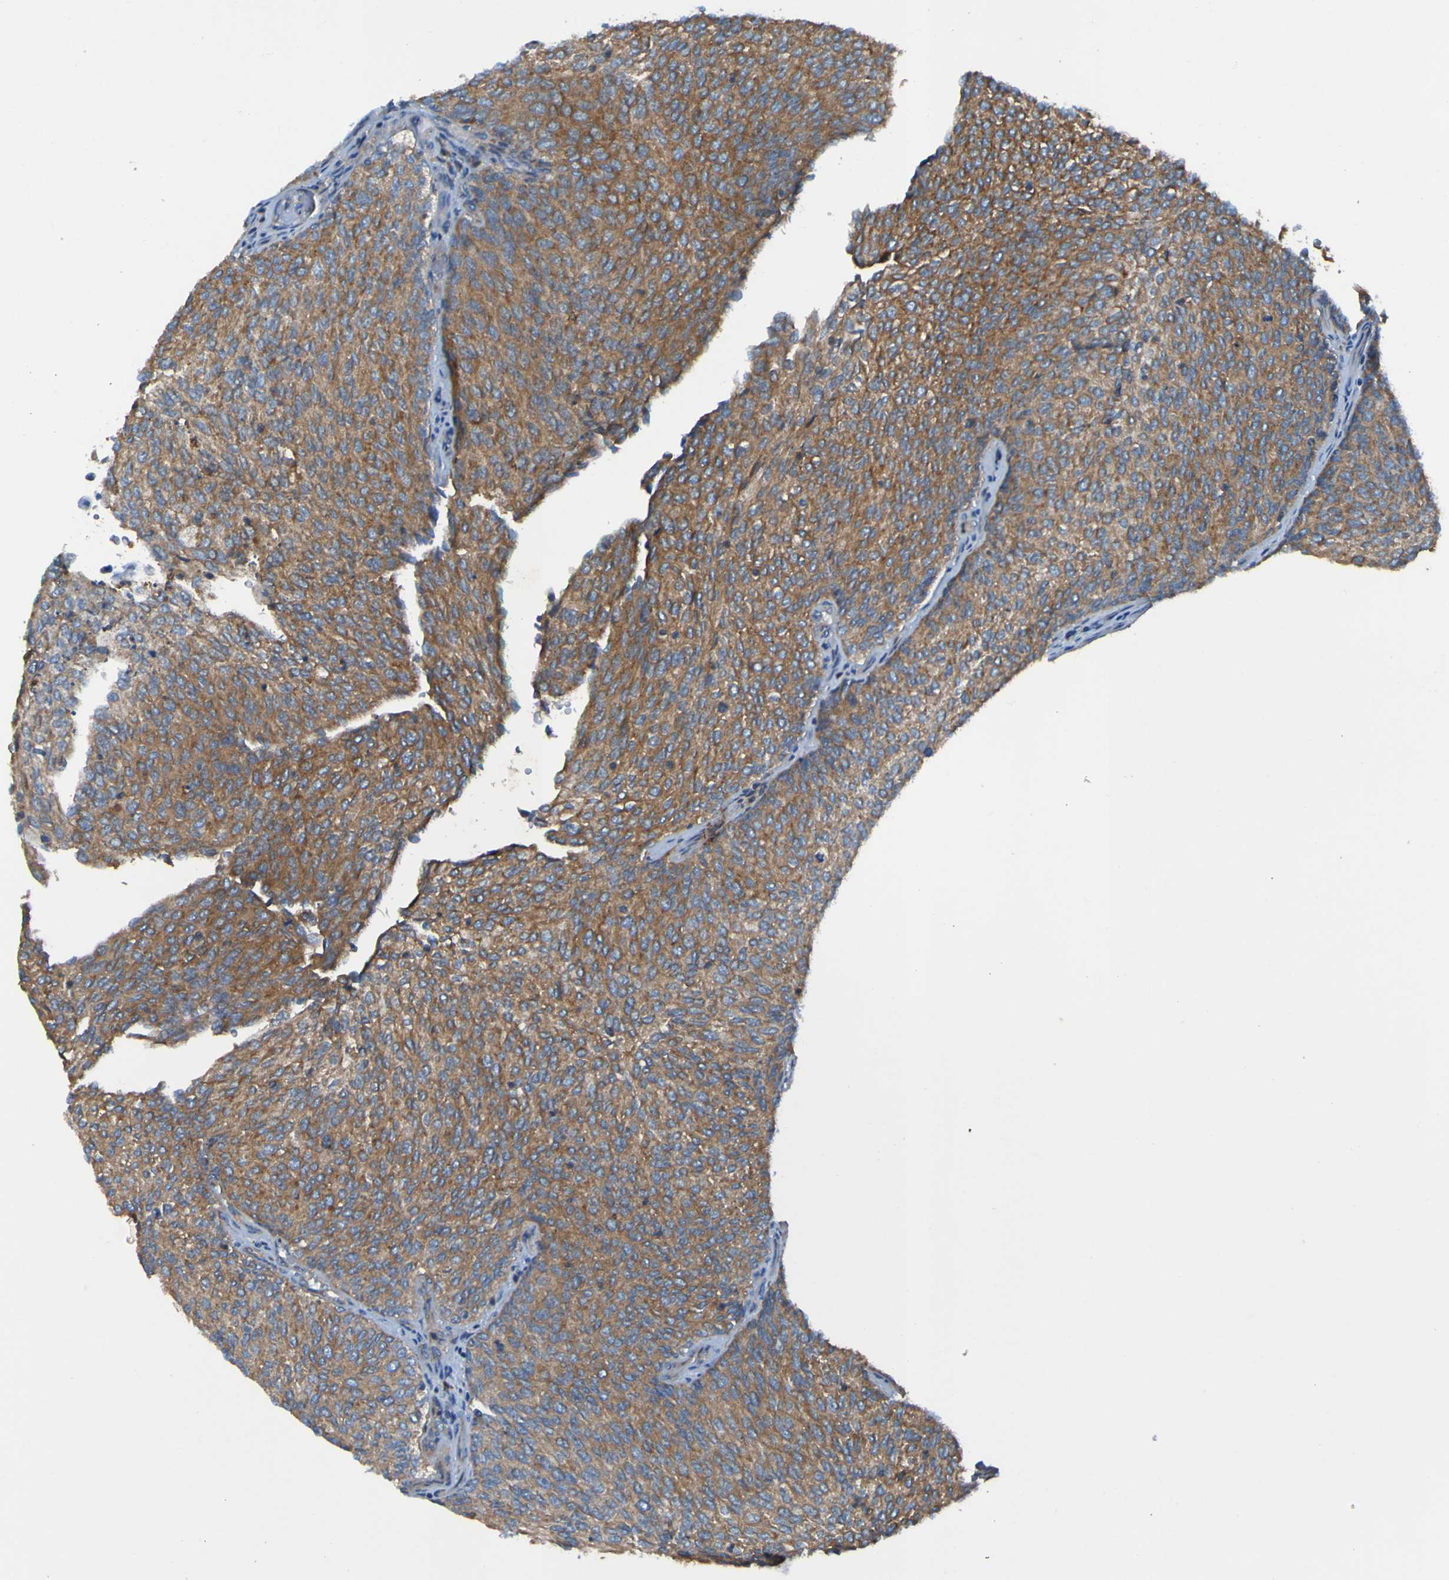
{"staining": {"intensity": "moderate", "quantity": ">75%", "location": "cytoplasmic/membranous"}, "tissue": "urothelial cancer", "cell_type": "Tumor cells", "image_type": "cancer", "snomed": [{"axis": "morphology", "description": "Urothelial carcinoma, Low grade"}, {"axis": "topography", "description": "Urinary bladder"}], "caption": "Immunohistochemical staining of urothelial carcinoma (low-grade) reveals moderate cytoplasmic/membranous protein expression in about >75% of tumor cells.", "gene": "RAB5B", "patient": {"sex": "female", "age": 79}}